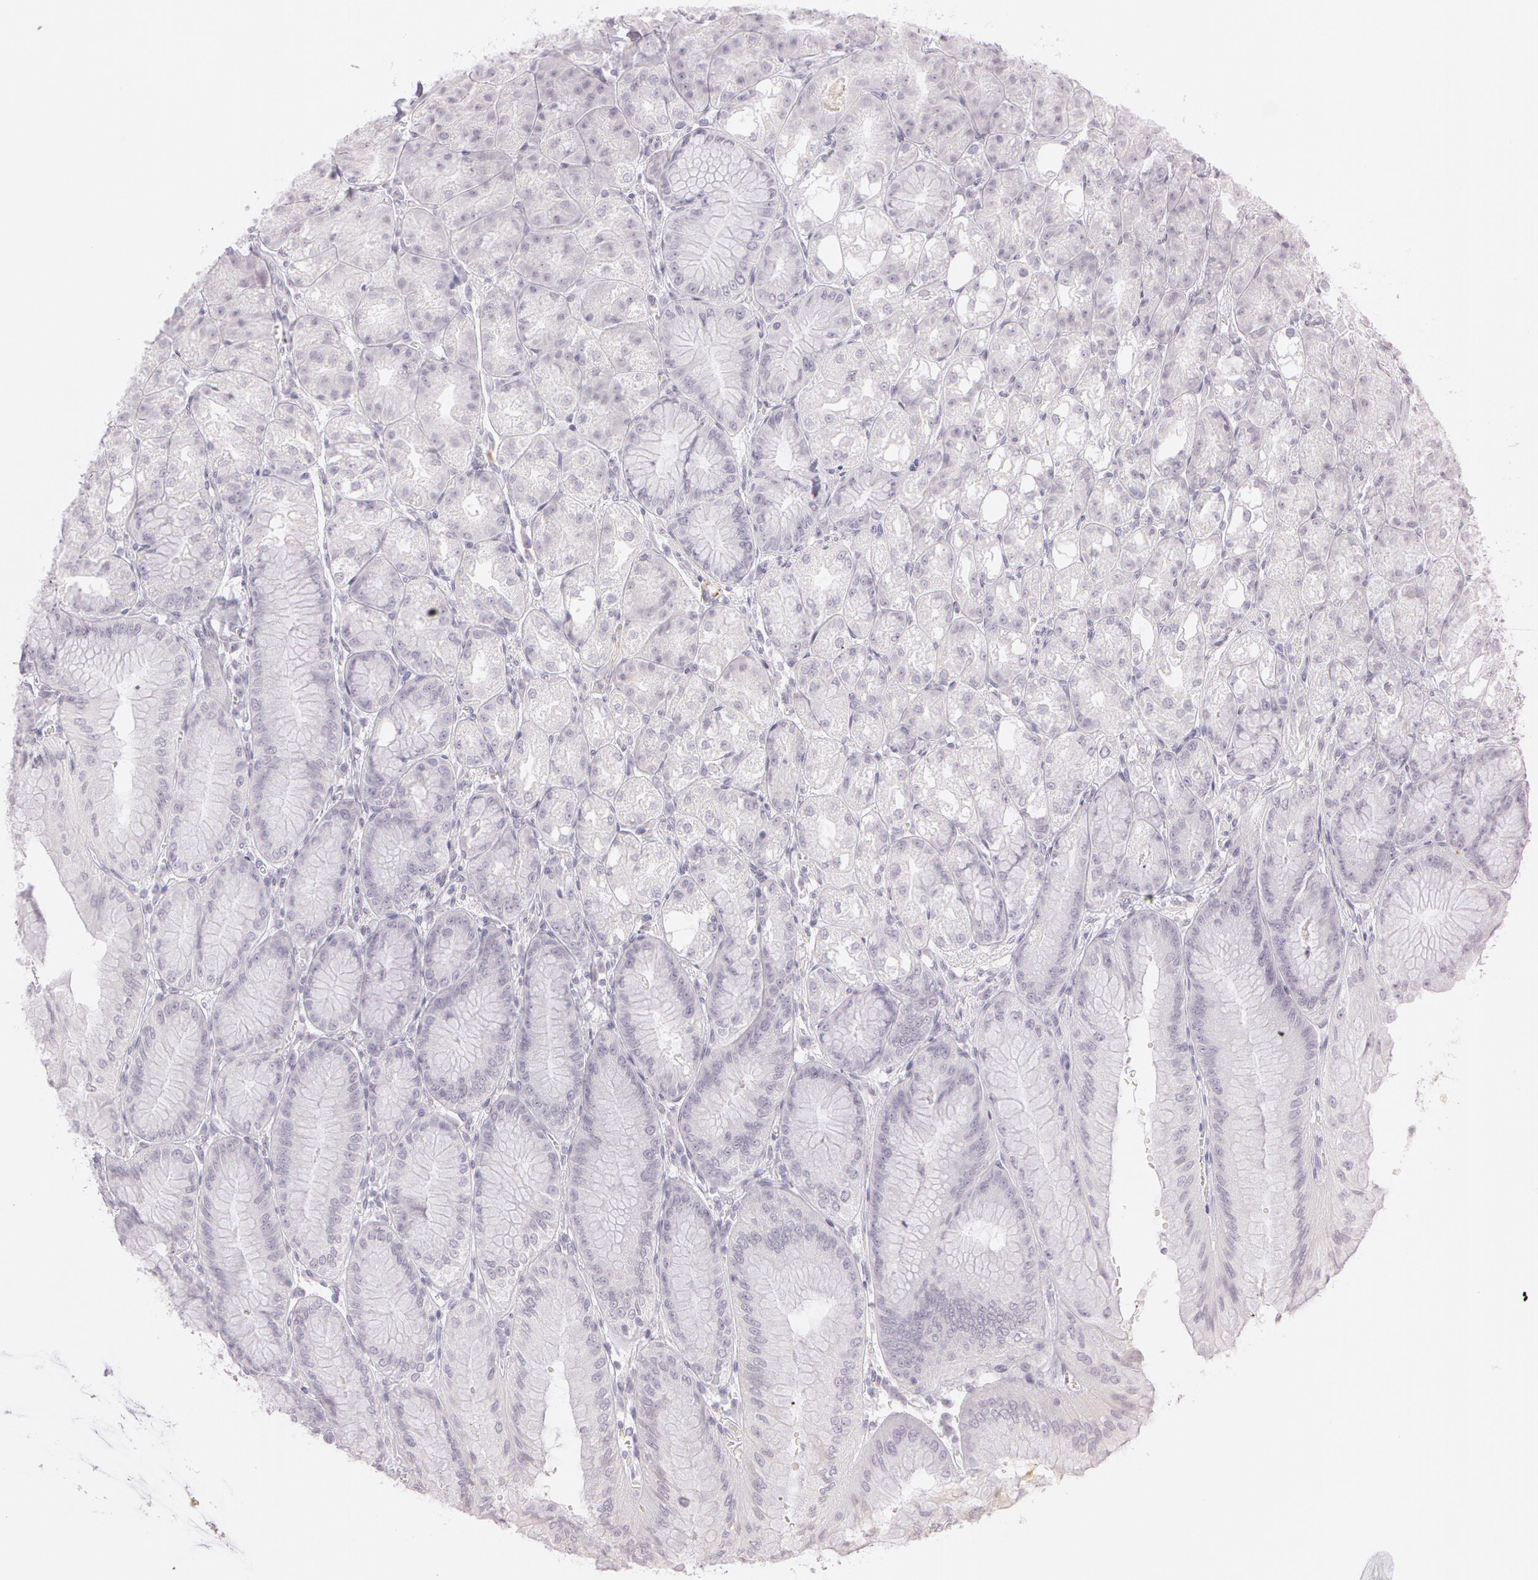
{"staining": {"intensity": "weak", "quantity": "<25%", "location": "none"}, "tissue": "stomach", "cell_type": "Glandular cells", "image_type": "normal", "snomed": [{"axis": "morphology", "description": "Normal tissue, NOS"}, {"axis": "topography", "description": "Stomach, lower"}], "caption": "The micrograph exhibits no significant positivity in glandular cells of stomach. (IHC, brightfield microscopy, high magnification).", "gene": "OTC", "patient": {"sex": "male", "age": 71}}